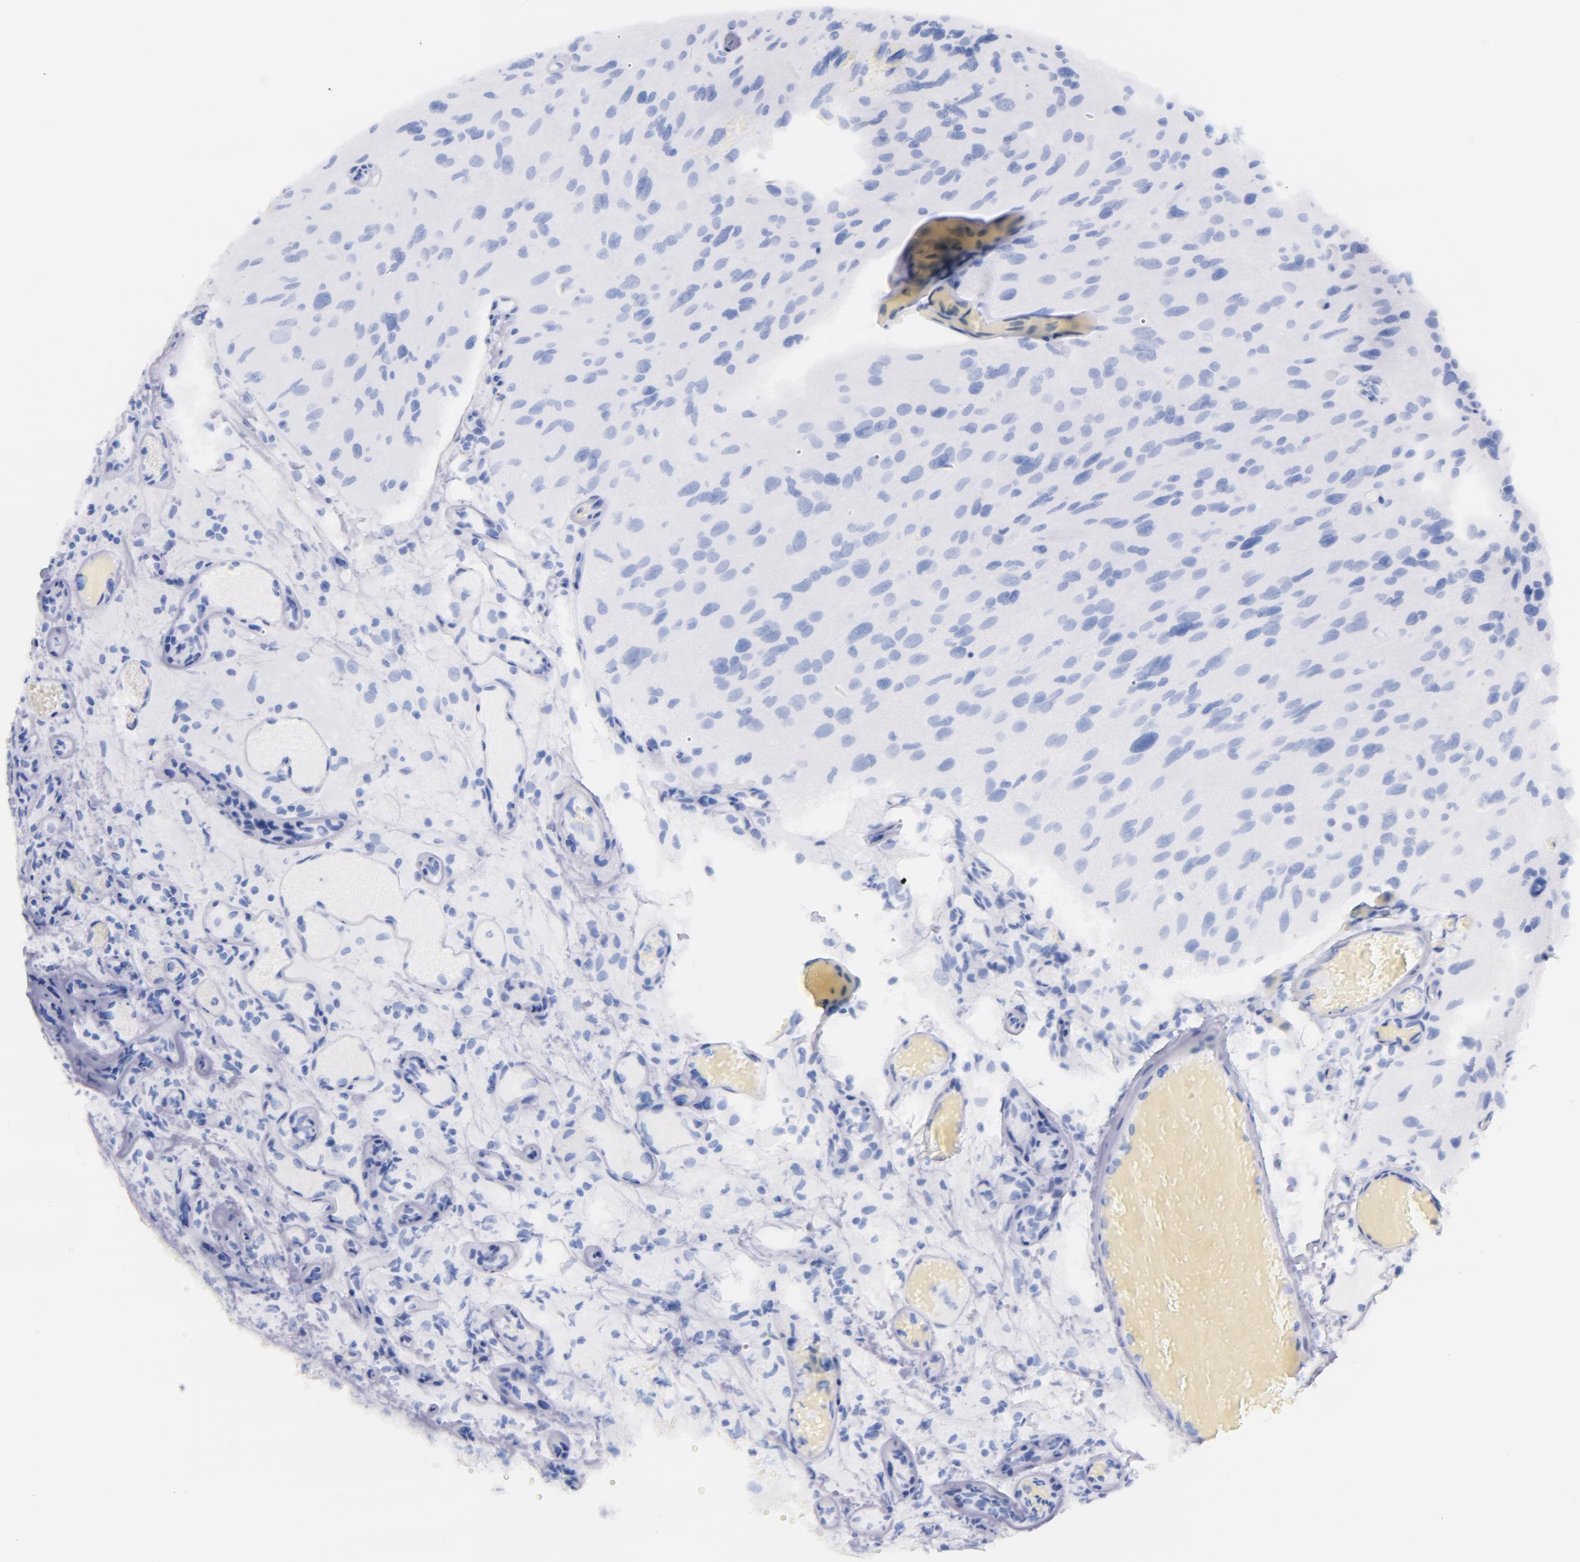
{"staining": {"intensity": "negative", "quantity": "none", "location": "none"}, "tissue": "glioma", "cell_type": "Tumor cells", "image_type": "cancer", "snomed": [{"axis": "morphology", "description": "Glioma, malignant, High grade"}, {"axis": "topography", "description": "Brain"}], "caption": "Human high-grade glioma (malignant) stained for a protein using IHC displays no staining in tumor cells.", "gene": "CD44", "patient": {"sex": "male", "age": 69}}